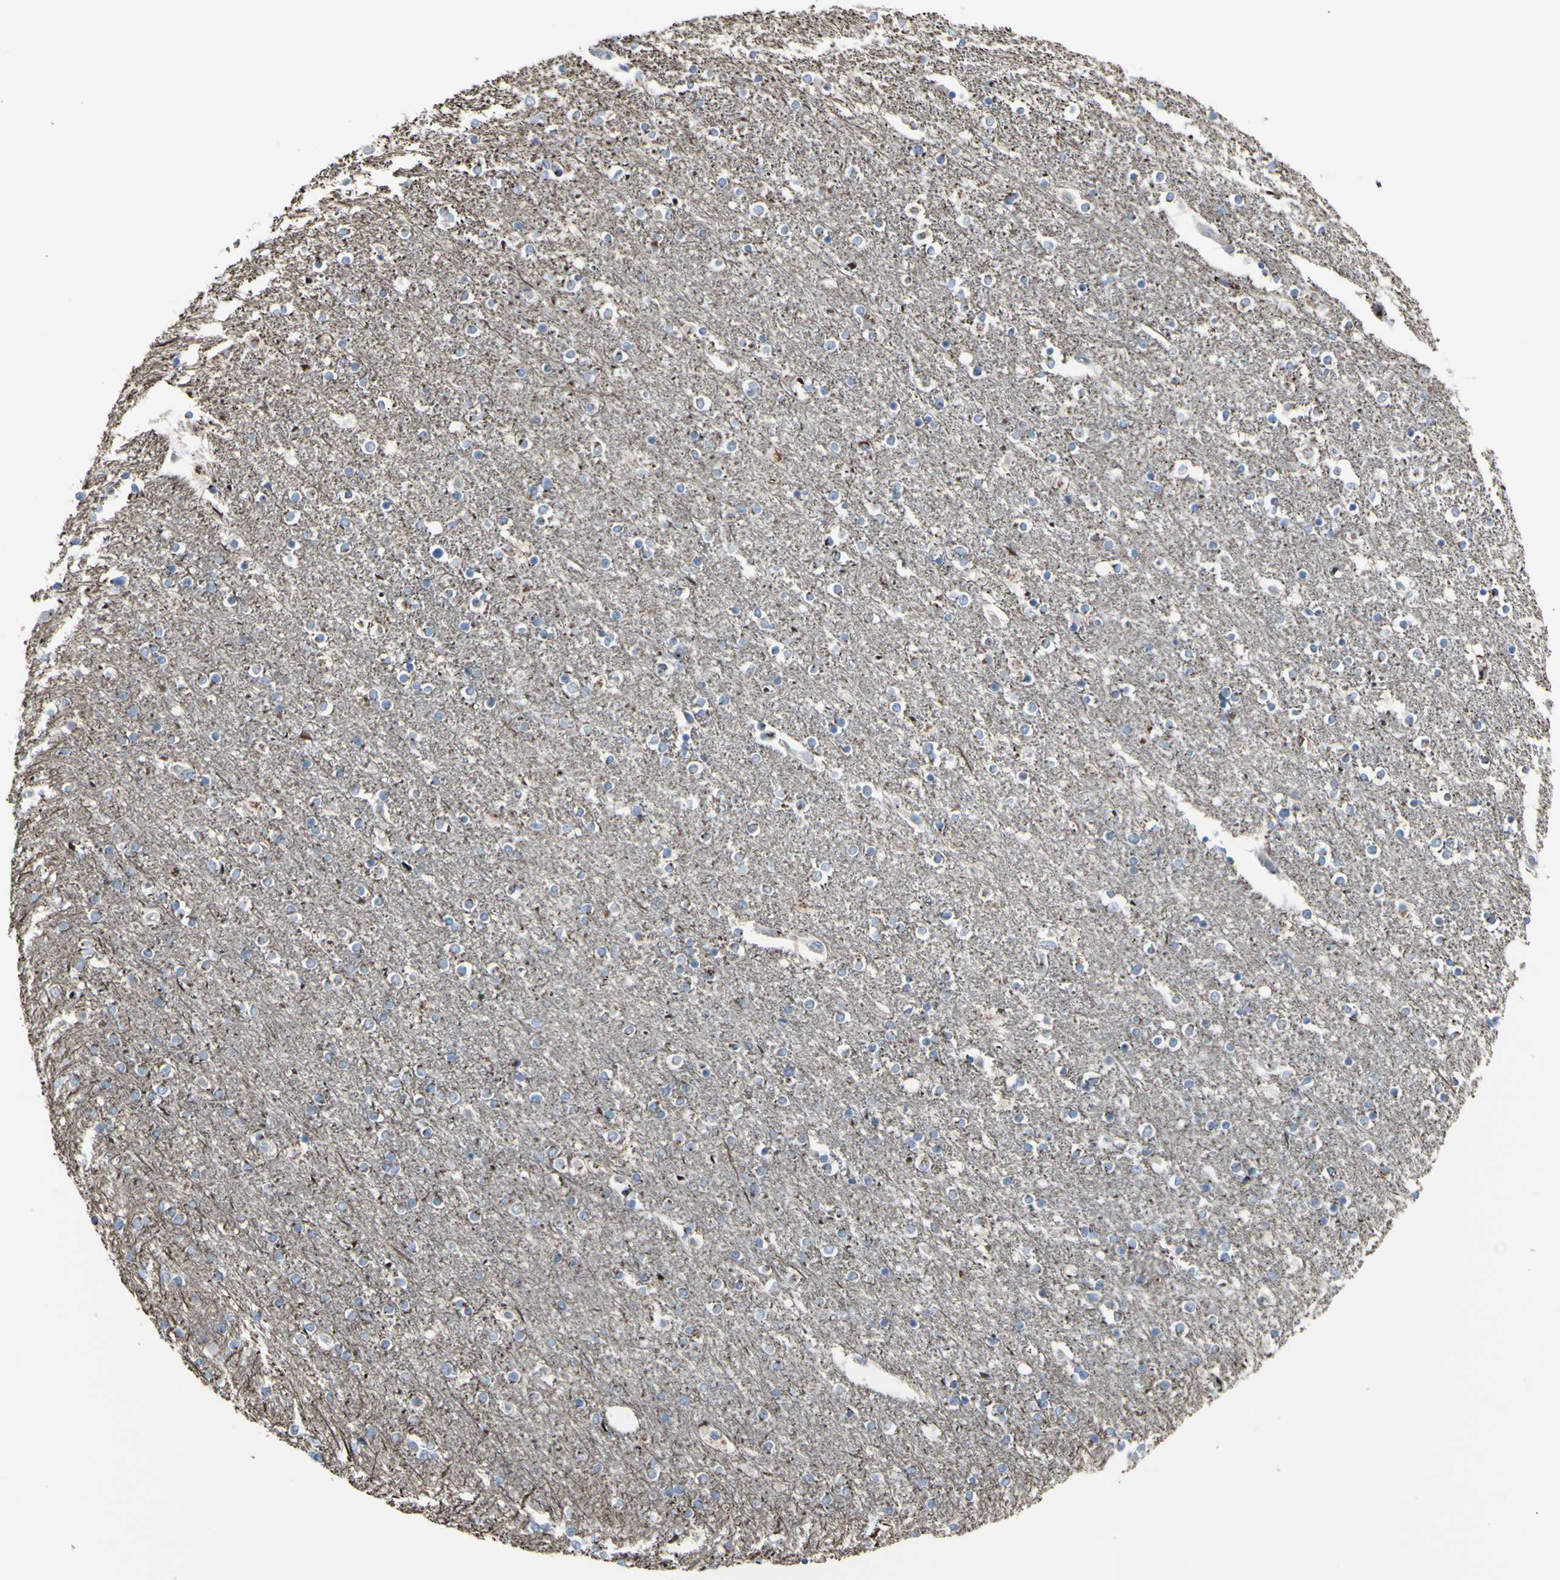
{"staining": {"intensity": "moderate", "quantity": "<25%", "location": "cytoplasmic/membranous"}, "tissue": "caudate", "cell_type": "Glial cells", "image_type": "normal", "snomed": [{"axis": "morphology", "description": "Normal tissue, NOS"}, {"axis": "topography", "description": "Lateral ventricle wall"}], "caption": "Glial cells demonstrate moderate cytoplasmic/membranous staining in about <25% of cells in normal caudate.", "gene": "GLG1", "patient": {"sex": "female", "age": 54}}